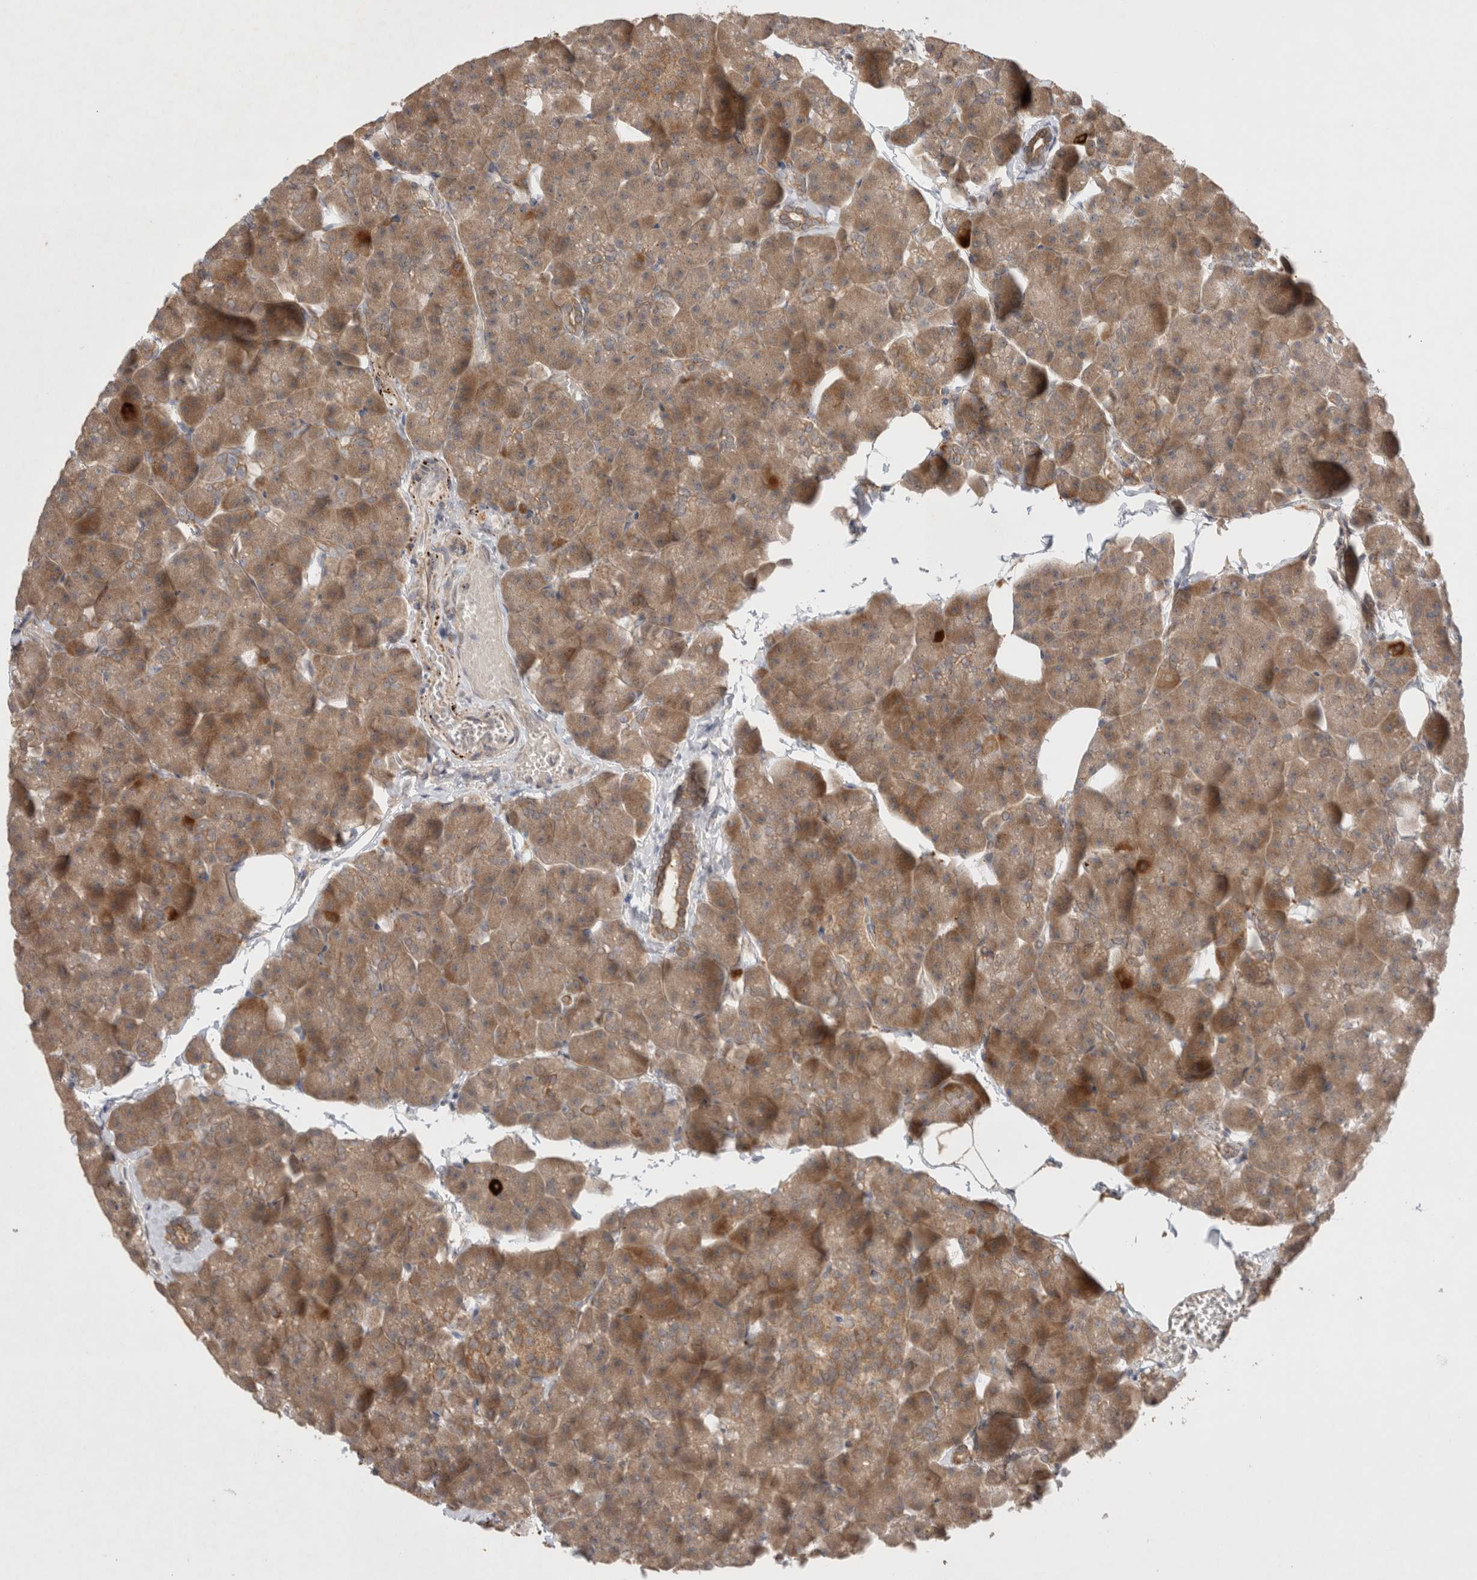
{"staining": {"intensity": "moderate", "quantity": ">75%", "location": "cytoplasmic/membranous"}, "tissue": "pancreas", "cell_type": "Exocrine glandular cells", "image_type": "normal", "snomed": [{"axis": "morphology", "description": "Normal tissue, NOS"}, {"axis": "topography", "description": "Pancreas"}], "caption": "Pancreas stained with DAB IHC reveals medium levels of moderate cytoplasmic/membranous staining in about >75% of exocrine glandular cells. Using DAB (brown) and hematoxylin (blue) stains, captured at high magnification using brightfield microscopy.", "gene": "SLC29A1", "patient": {"sex": "male", "age": 35}}